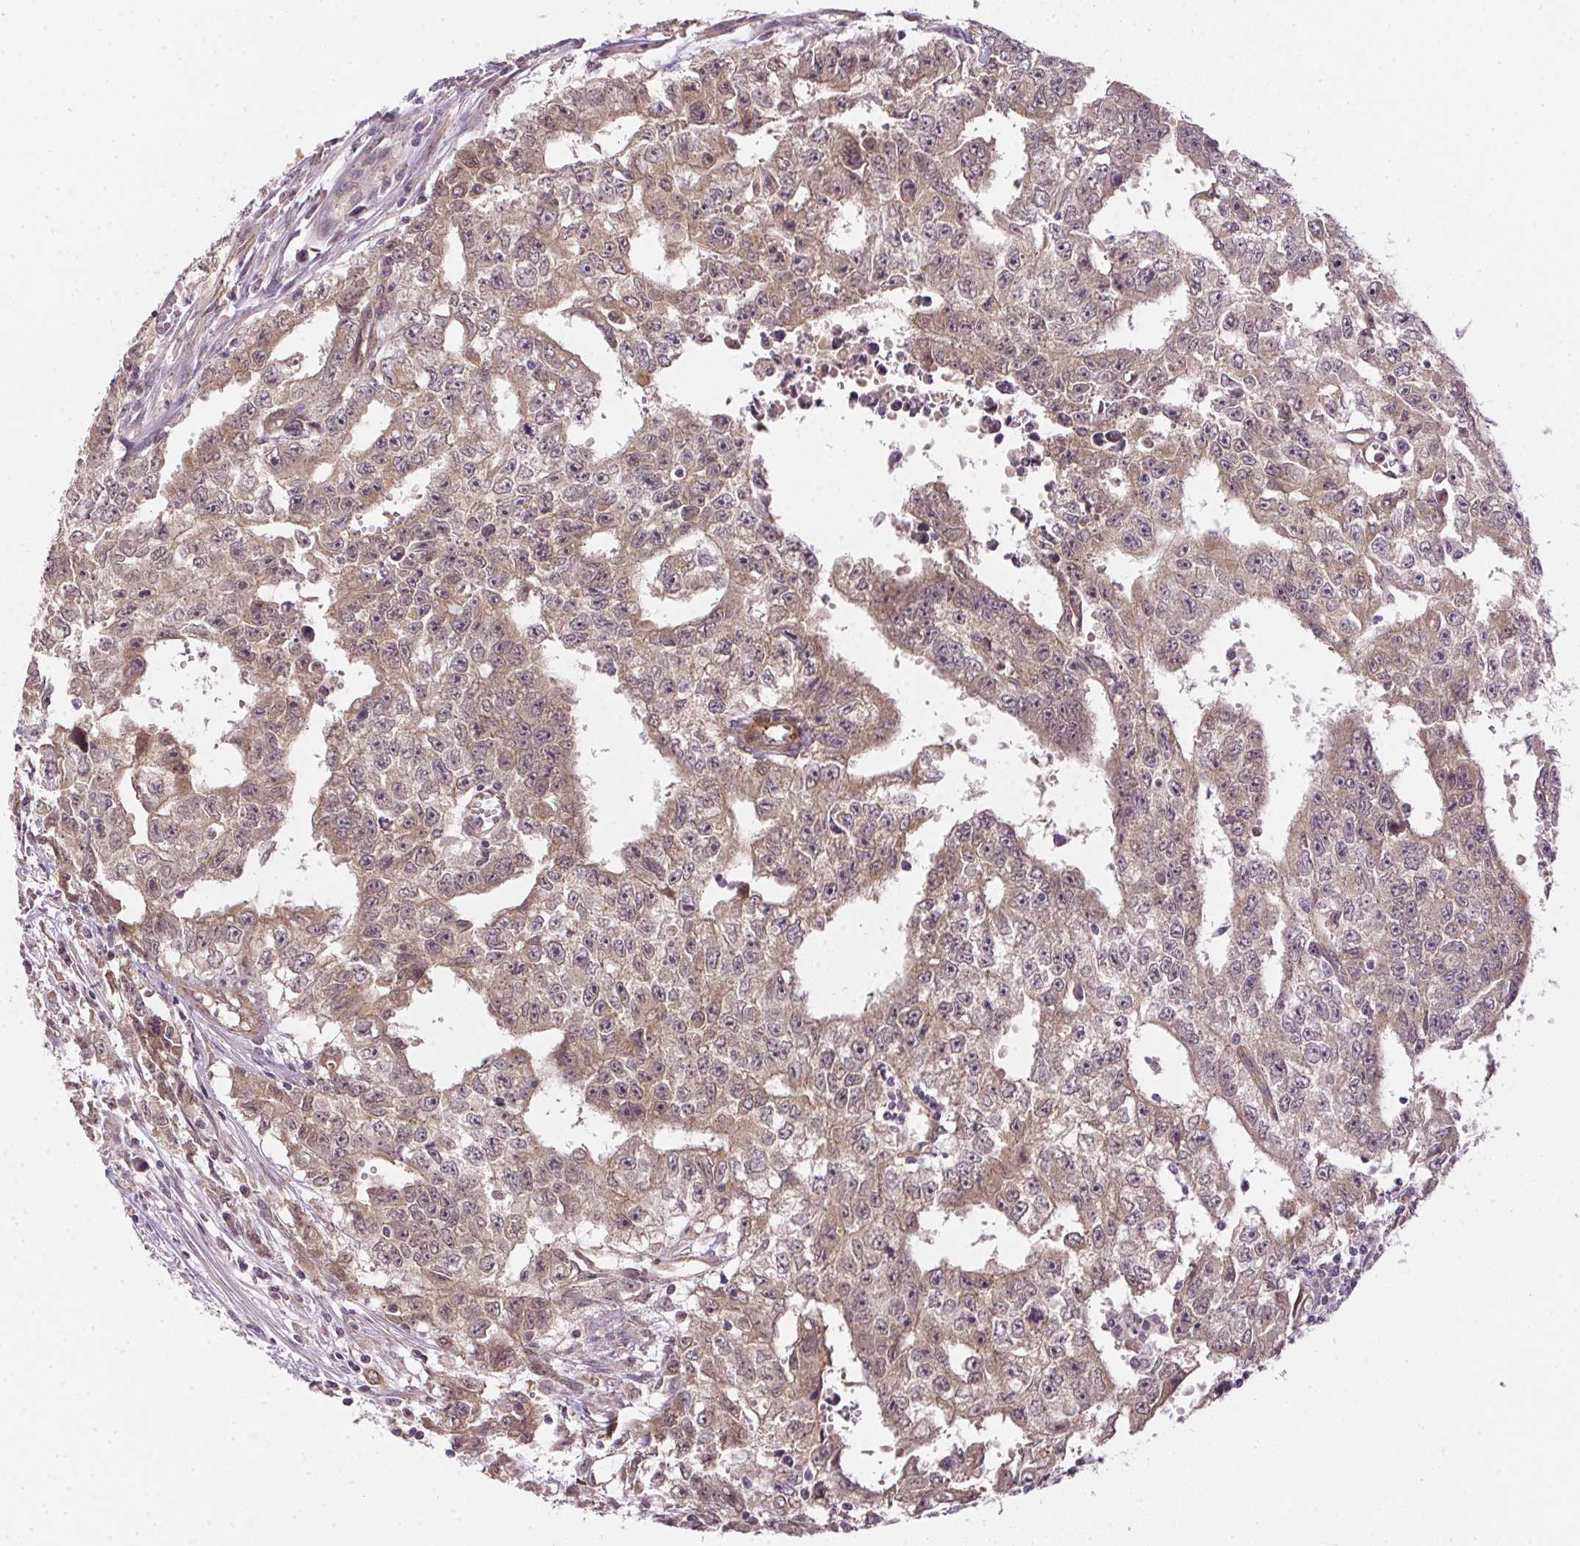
{"staining": {"intensity": "weak", "quantity": "25%-75%", "location": "cytoplasmic/membranous,nuclear"}, "tissue": "testis cancer", "cell_type": "Tumor cells", "image_type": "cancer", "snomed": [{"axis": "morphology", "description": "Carcinoma, Embryonal, NOS"}, {"axis": "morphology", "description": "Teratoma, malignant, NOS"}, {"axis": "topography", "description": "Testis"}], "caption": "IHC histopathology image of human testis cancer (embryonal carcinoma) stained for a protein (brown), which shows low levels of weak cytoplasmic/membranous and nuclear expression in about 25%-75% of tumor cells.", "gene": "CFAP92", "patient": {"sex": "male", "age": 24}}